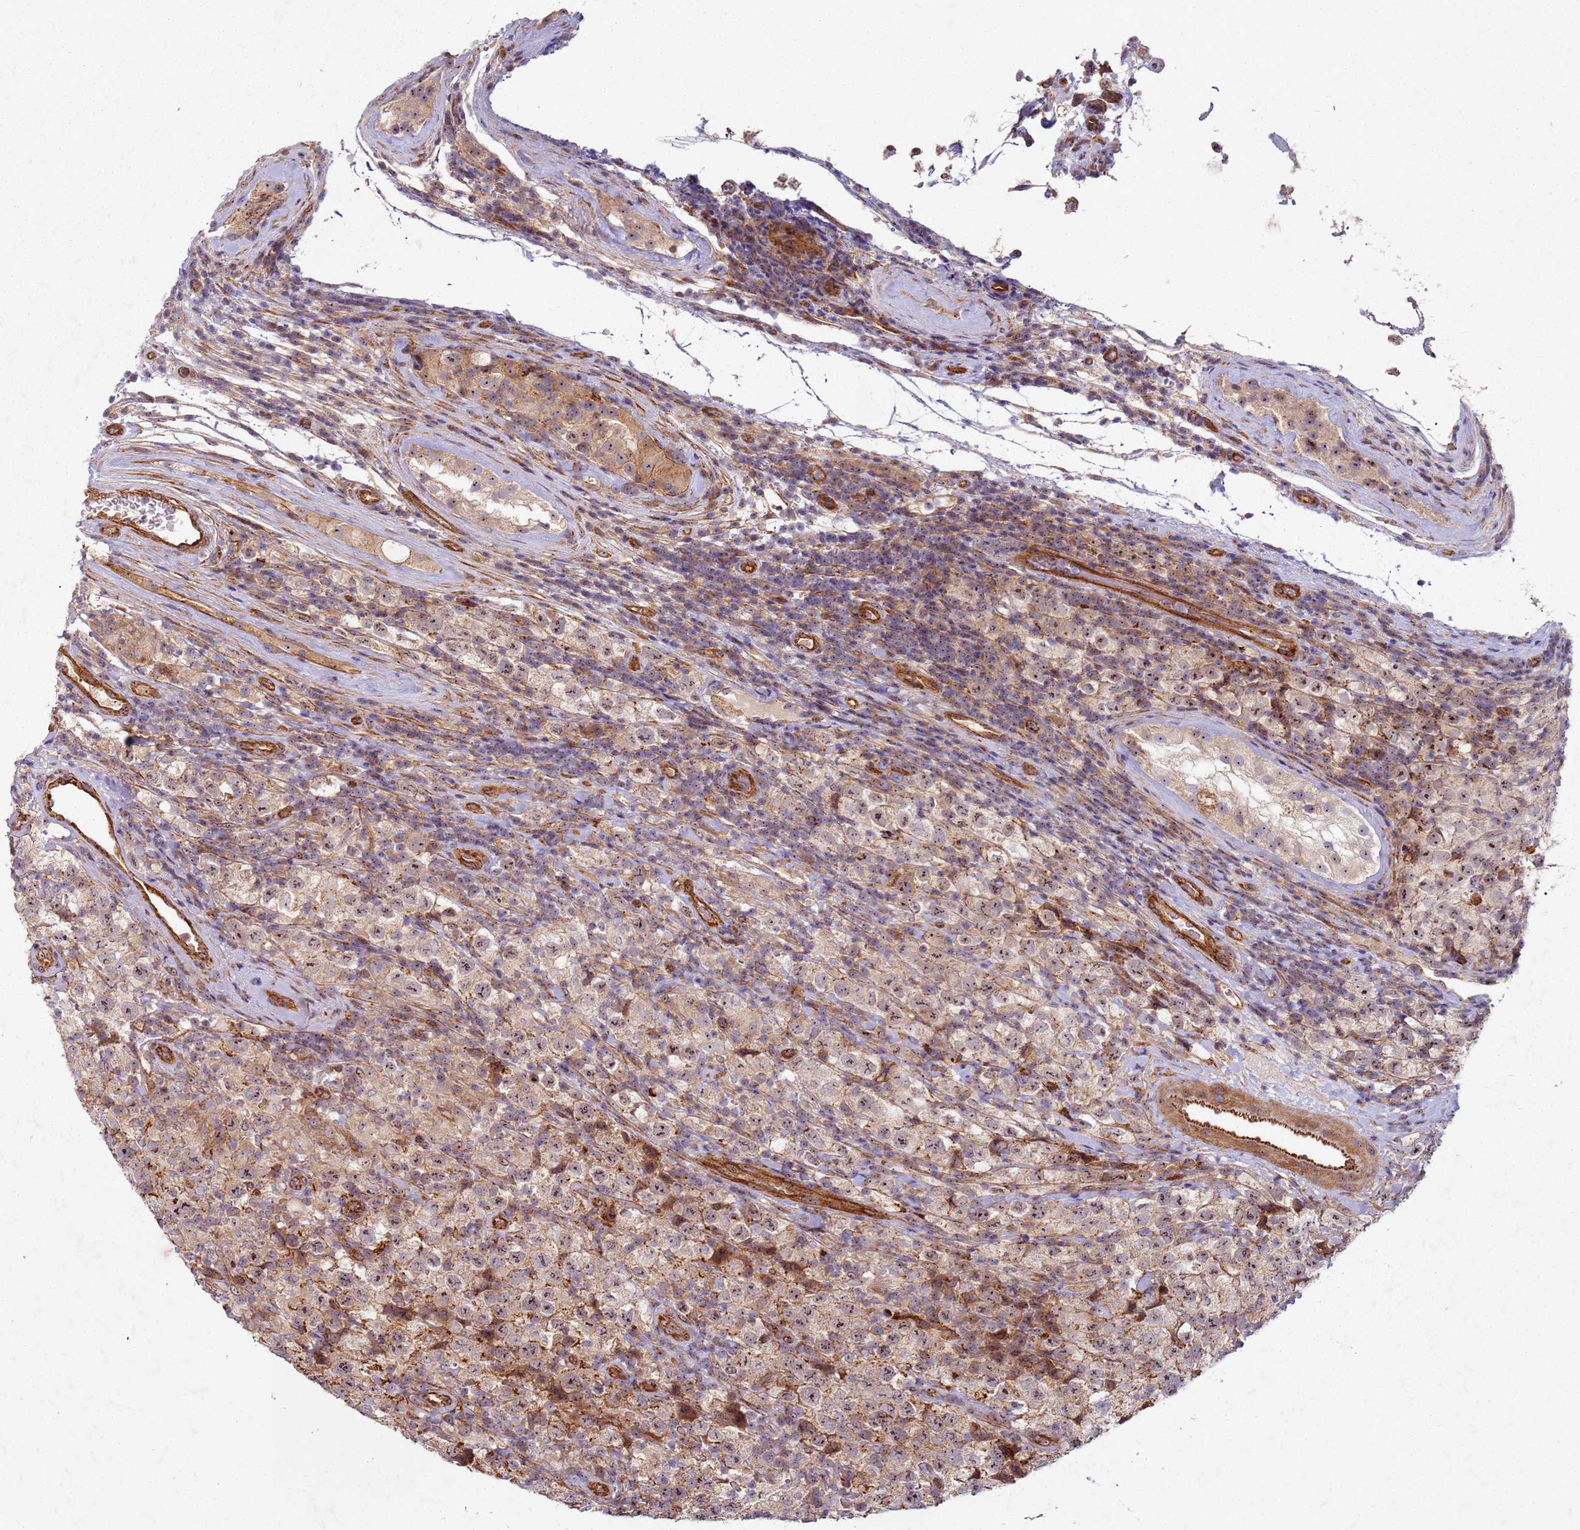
{"staining": {"intensity": "weak", "quantity": ">75%", "location": "cytoplasmic/membranous,nuclear"}, "tissue": "testis cancer", "cell_type": "Tumor cells", "image_type": "cancer", "snomed": [{"axis": "morphology", "description": "Seminoma, NOS"}, {"axis": "morphology", "description": "Carcinoma, Embryonal, NOS"}, {"axis": "topography", "description": "Testis"}], "caption": "The micrograph exhibits a brown stain indicating the presence of a protein in the cytoplasmic/membranous and nuclear of tumor cells in testis cancer.", "gene": "C2CD4B", "patient": {"sex": "male", "age": 41}}